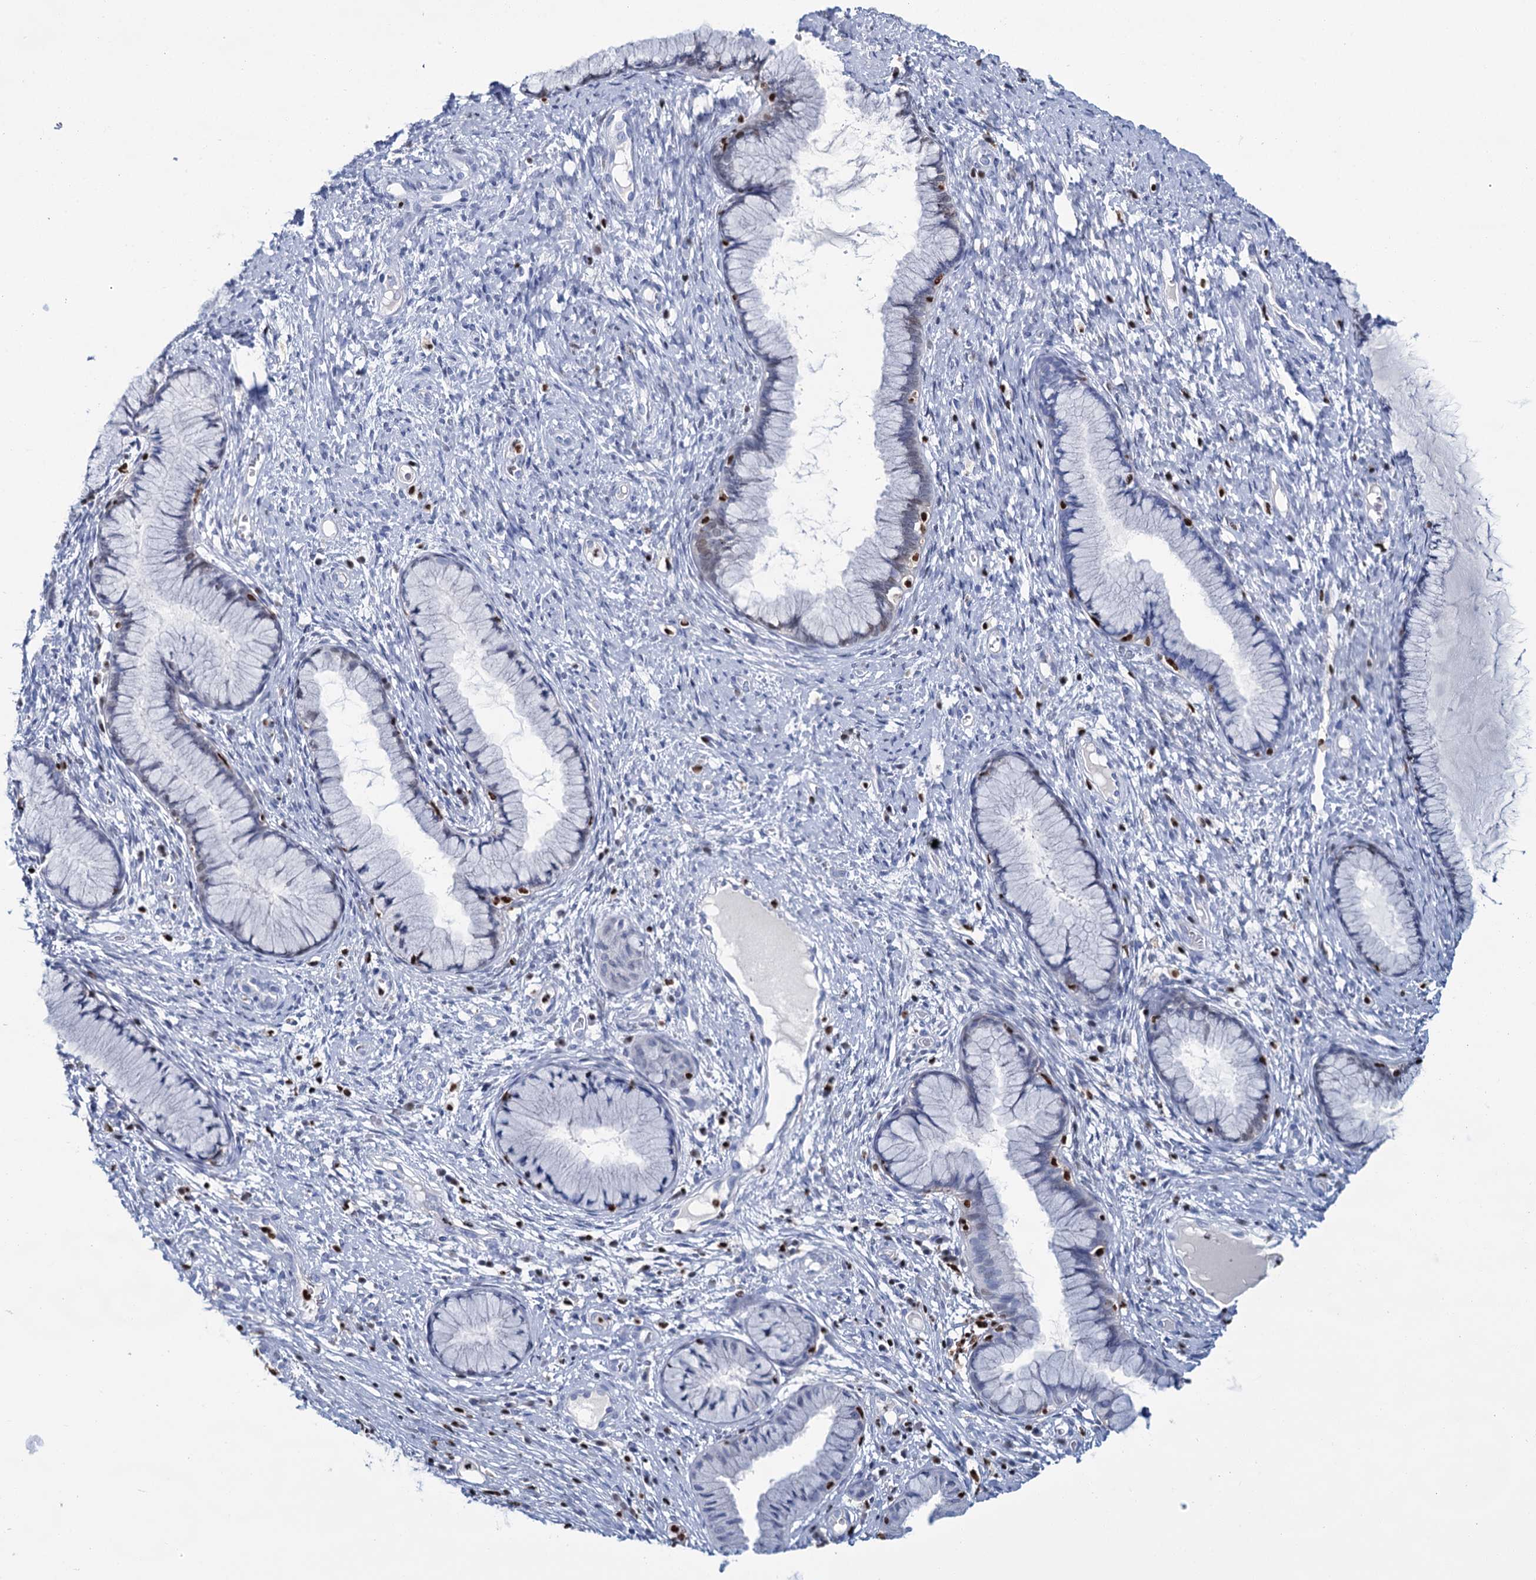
{"staining": {"intensity": "negative", "quantity": "none", "location": "none"}, "tissue": "cervix", "cell_type": "Glandular cells", "image_type": "normal", "snomed": [{"axis": "morphology", "description": "Normal tissue, NOS"}, {"axis": "topography", "description": "Cervix"}], "caption": "IHC histopathology image of benign cervix: human cervix stained with DAB (3,3'-diaminobenzidine) reveals no significant protein positivity in glandular cells.", "gene": "CELF2", "patient": {"sex": "female", "age": 42}}